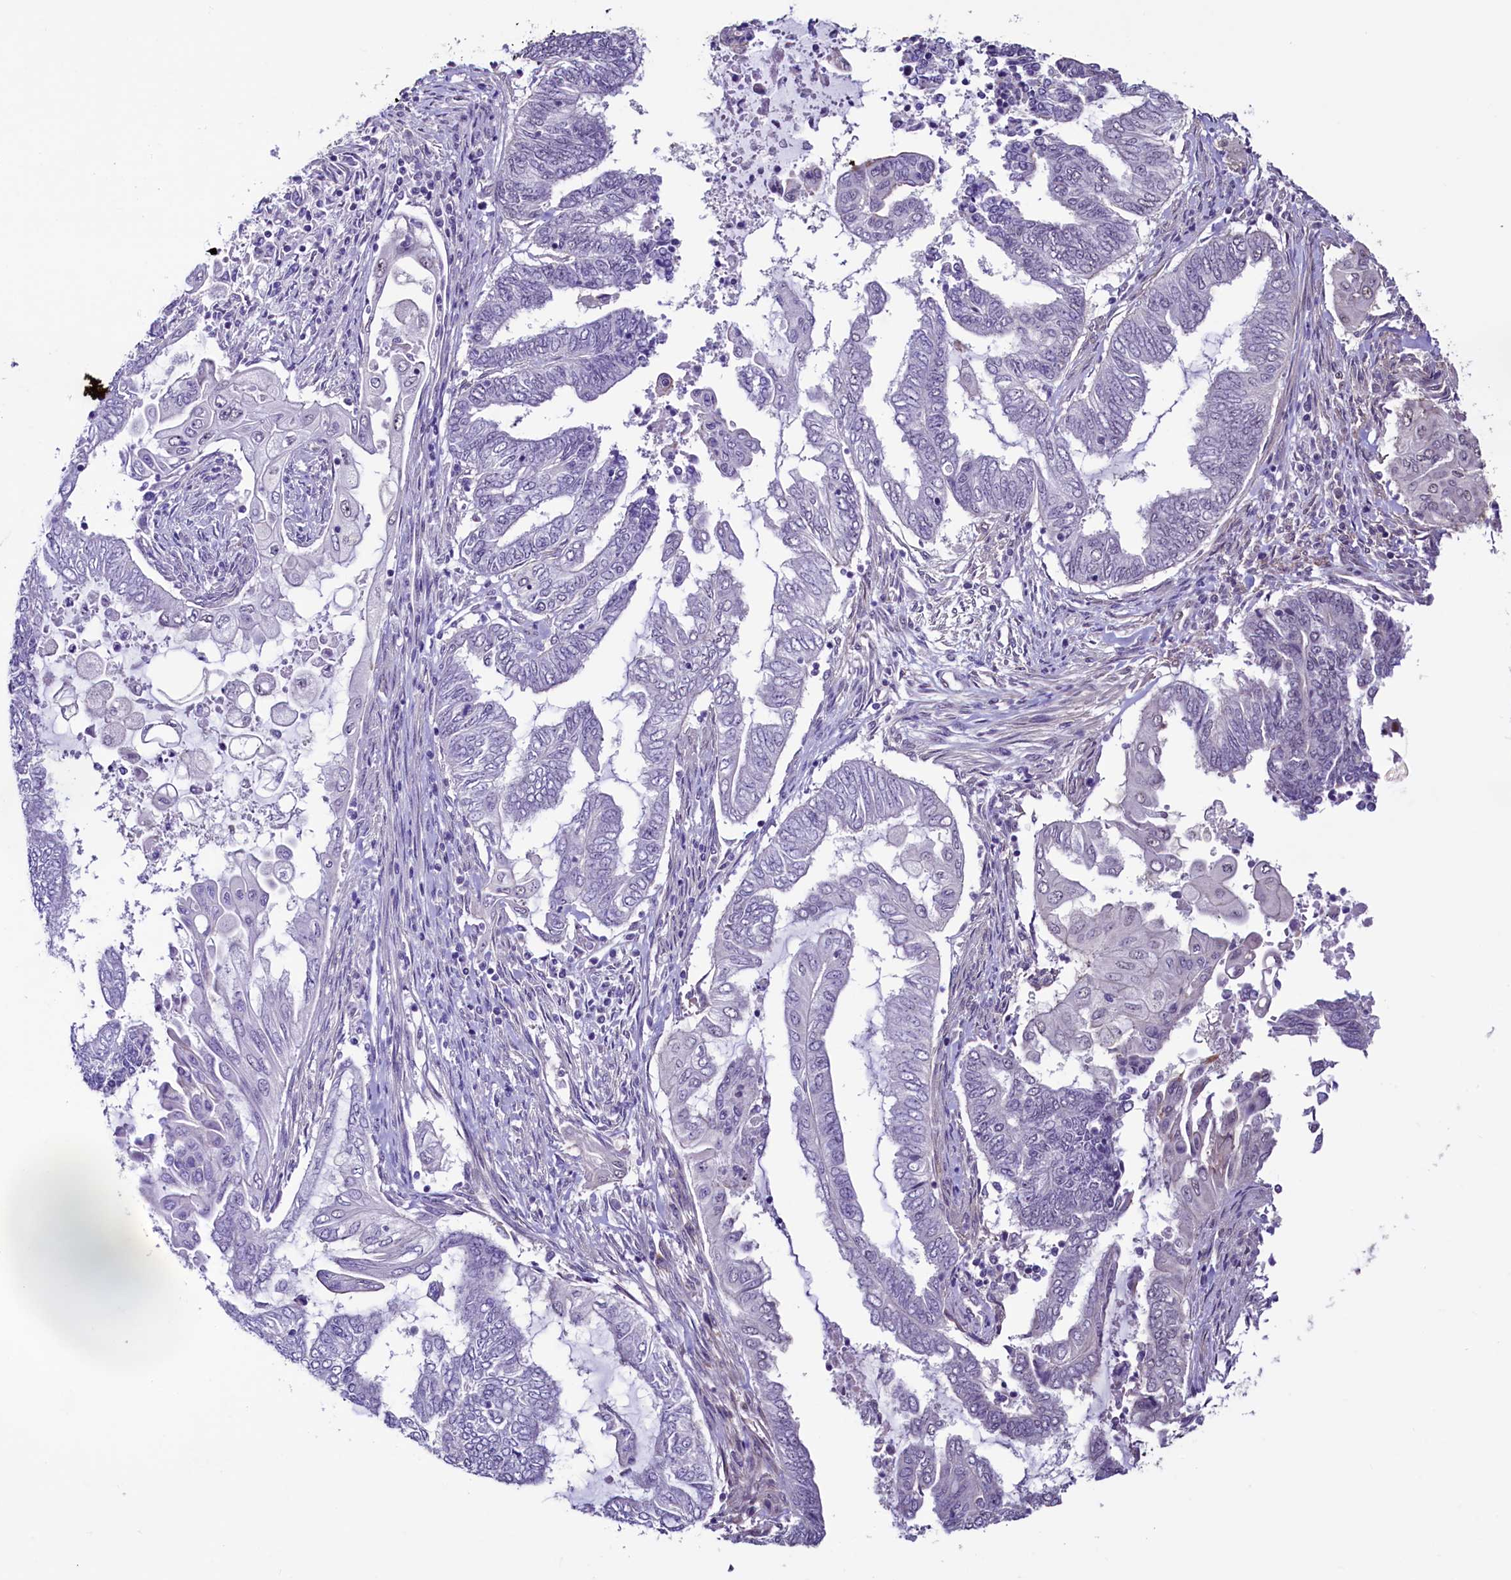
{"staining": {"intensity": "negative", "quantity": "none", "location": "none"}, "tissue": "endometrial cancer", "cell_type": "Tumor cells", "image_type": "cancer", "snomed": [{"axis": "morphology", "description": "Adenocarcinoma, NOS"}, {"axis": "topography", "description": "Uterus"}, {"axis": "topography", "description": "Endometrium"}], "caption": "This is a photomicrograph of immunohistochemistry staining of endometrial cancer (adenocarcinoma), which shows no staining in tumor cells.", "gene": "SFSWAP", "patient": {"sex": "female", "age": 70}}